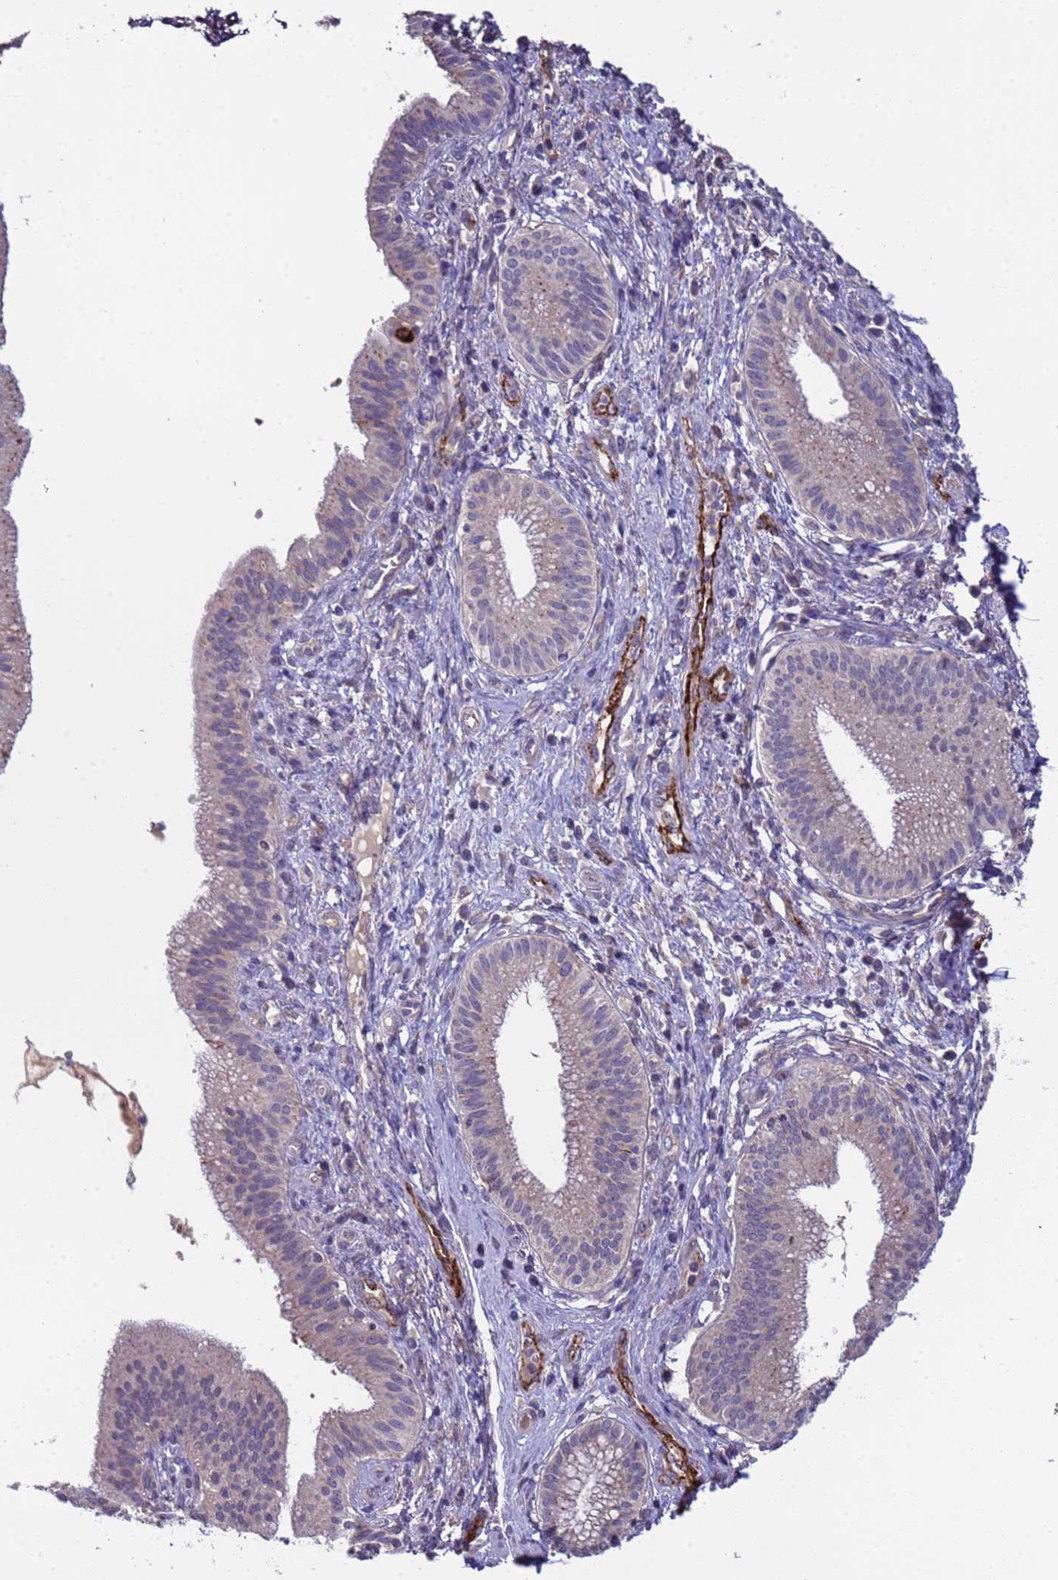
{"staining": {"intensity": "negative", "quantity": "none", "location": "none"}, "tissue": "pancreatic cancer", "cell_type": "Tumor cells", "image_type": "cancer", "snomed": [{"axis": "morphology", "description": "Adenocarcinoma, NOS"}, {"axis": "topography", "description": "Pancreas"}], "caption": "IHC histopathology image of neoplastic tissue: human pancreatic adenocarcinoma stained with DAB reveals no significant protein positivity in tumor cells.", "gene": "ZNF248", "patient": {"sex": "male", "age": 72}}